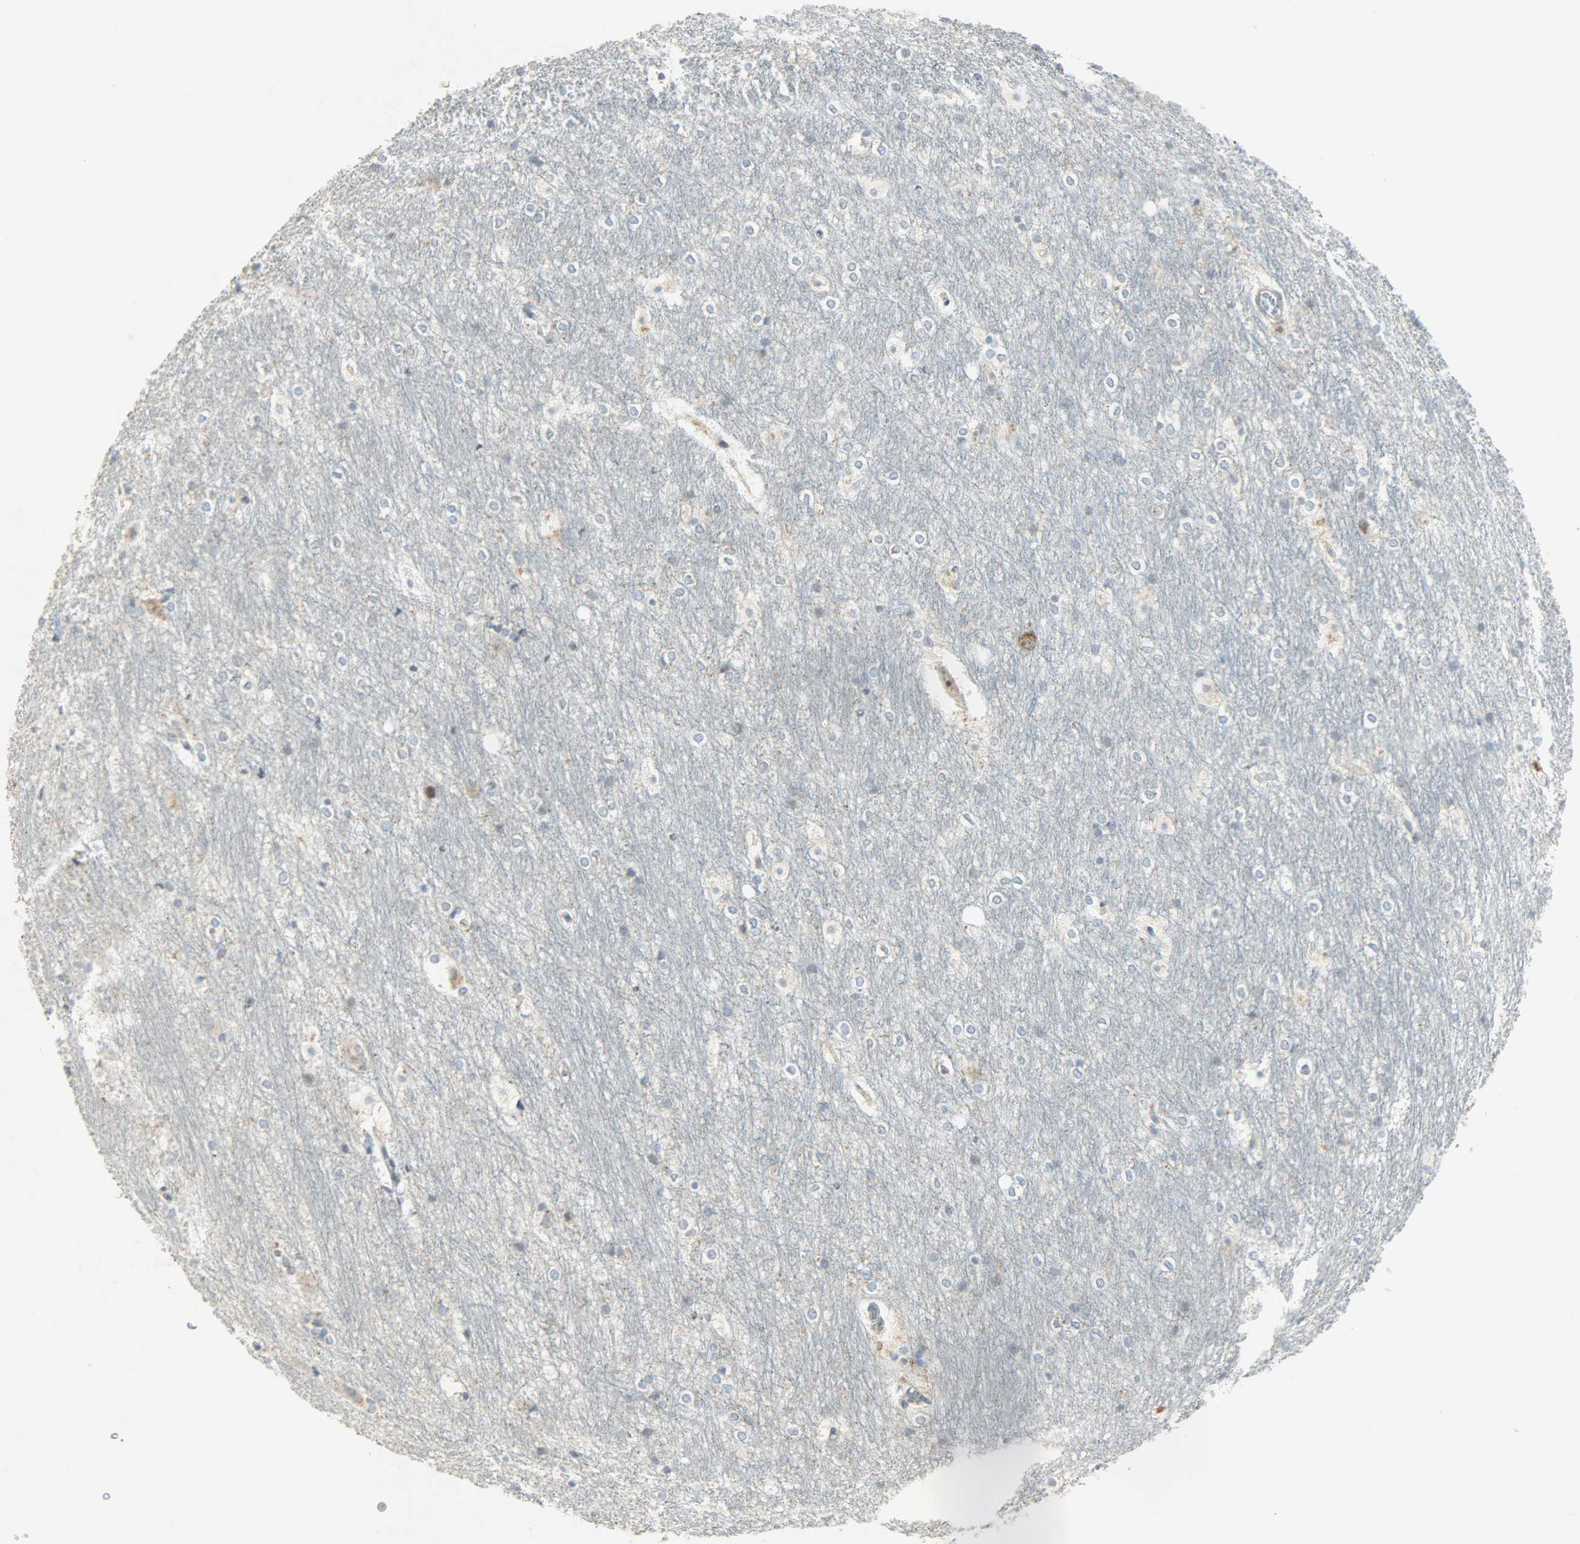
{"staining": {"intensity": "moderate", "quantity": "<25%", "location": "cytoplasmic/membranous"}, "tissue": "hippocampus", "cell_type": "Glial cells", "image_type": "normal", "snomed": [{"axis": "morphology", "description": "Normal tissue, NOS"}, {"axis": "topography", "description": "Hippocampus"}], "caption": "This histopathology image exhibits IHC staining of normal human hippocampus, with low moderate cytoplasmic/membranous expression in approximately <25% of glial cells.", "gene": "AURKB", "patient": {"sex": "female", "age": 19}}